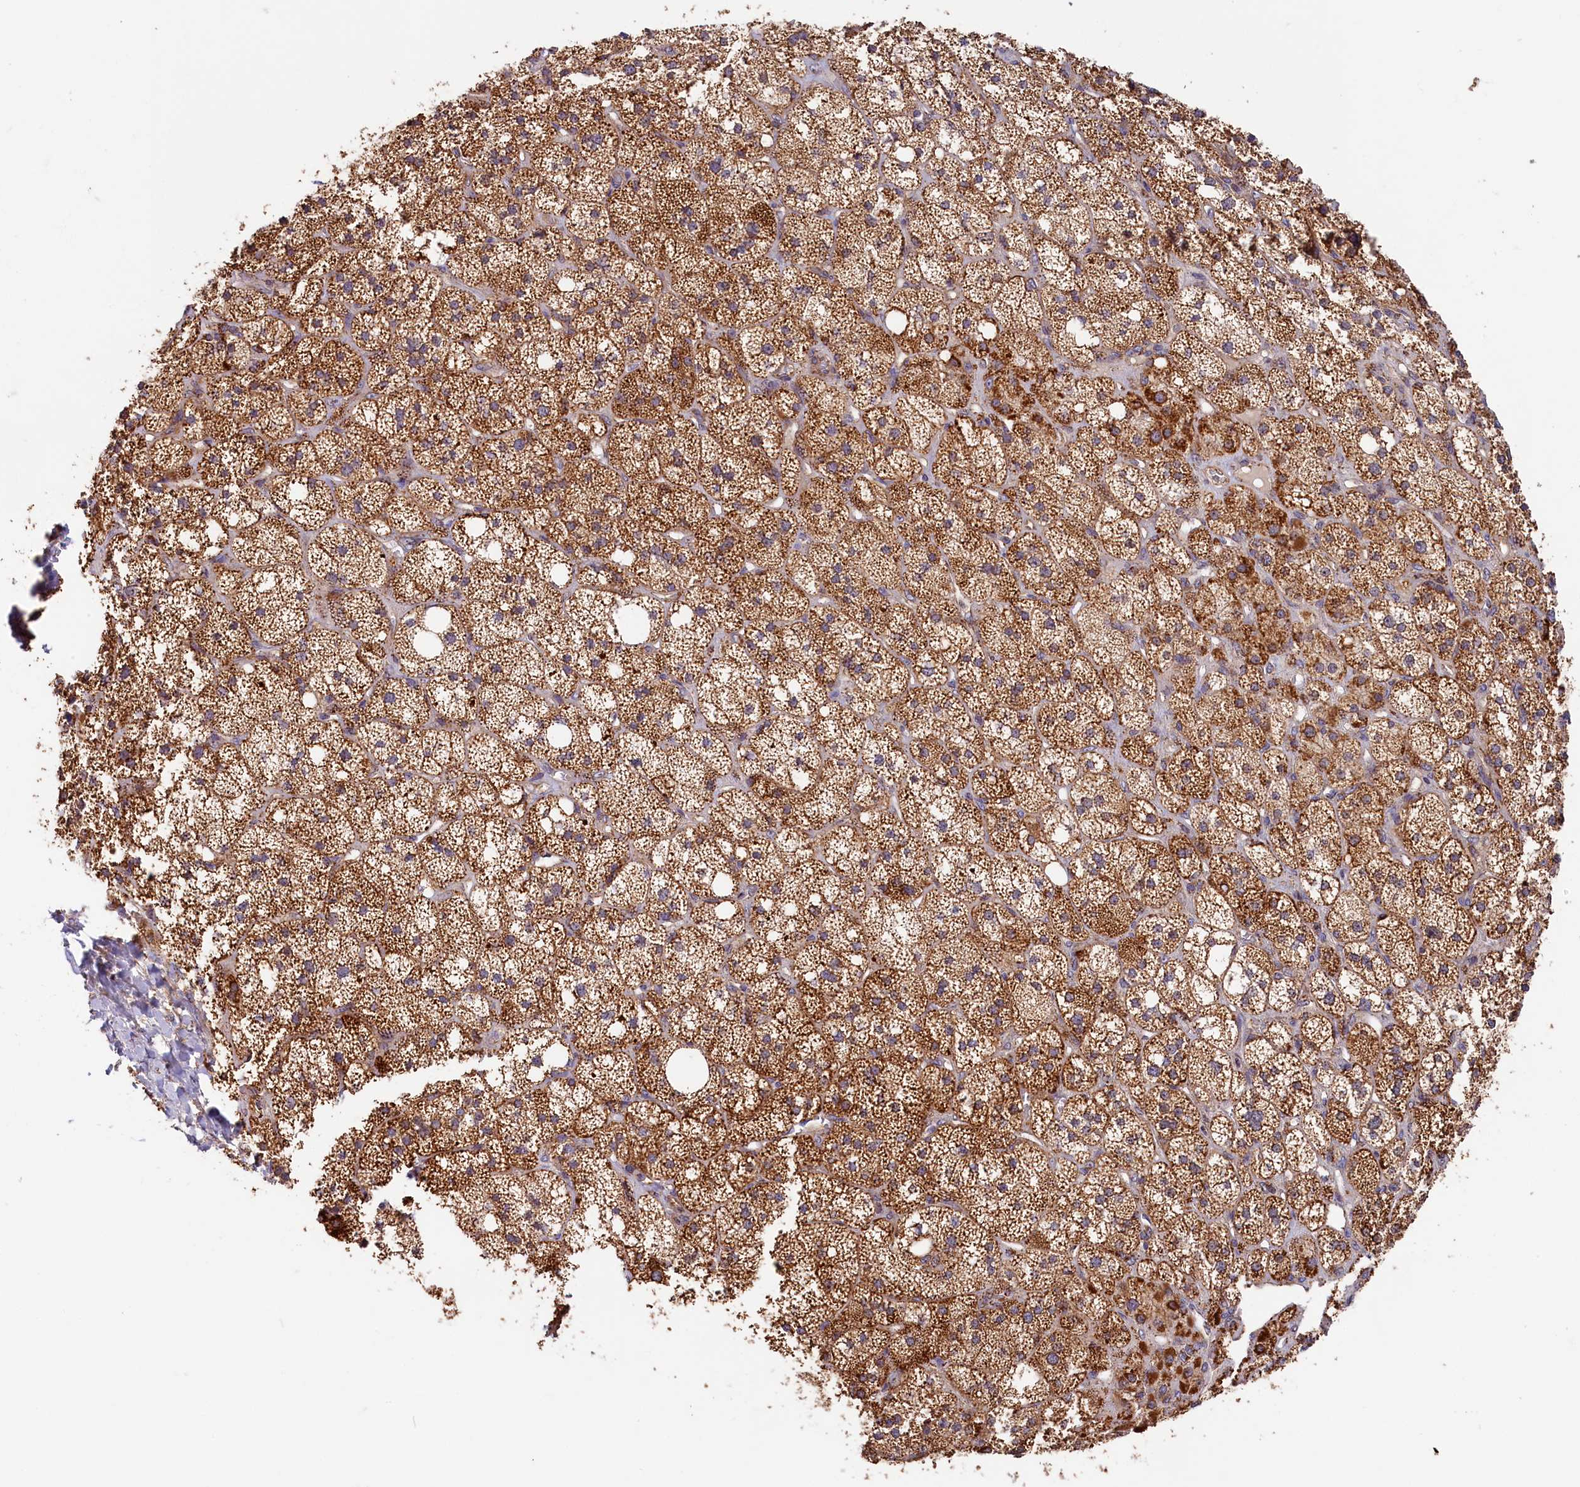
{"staining": {"intensity": "strong", "quantity": ">75%", "location": "cytoplasmic/membranous"}, "tissue": "adrenal gland", "cell_type": "Glandular cells", "image_type": "normal", "snomed": [{"axis": "morphology", "description": "Normal tissue, NOS"}, {"axis": "topography", "description": "Adrenal gland"}], "caption": "A brown stain labels strong cytoplasmic/membranous staining of a protein in glandular cells of benign human adrenal gland.", "gene": "MACROD1", "patient": {"sex": "male", "age": 61}}